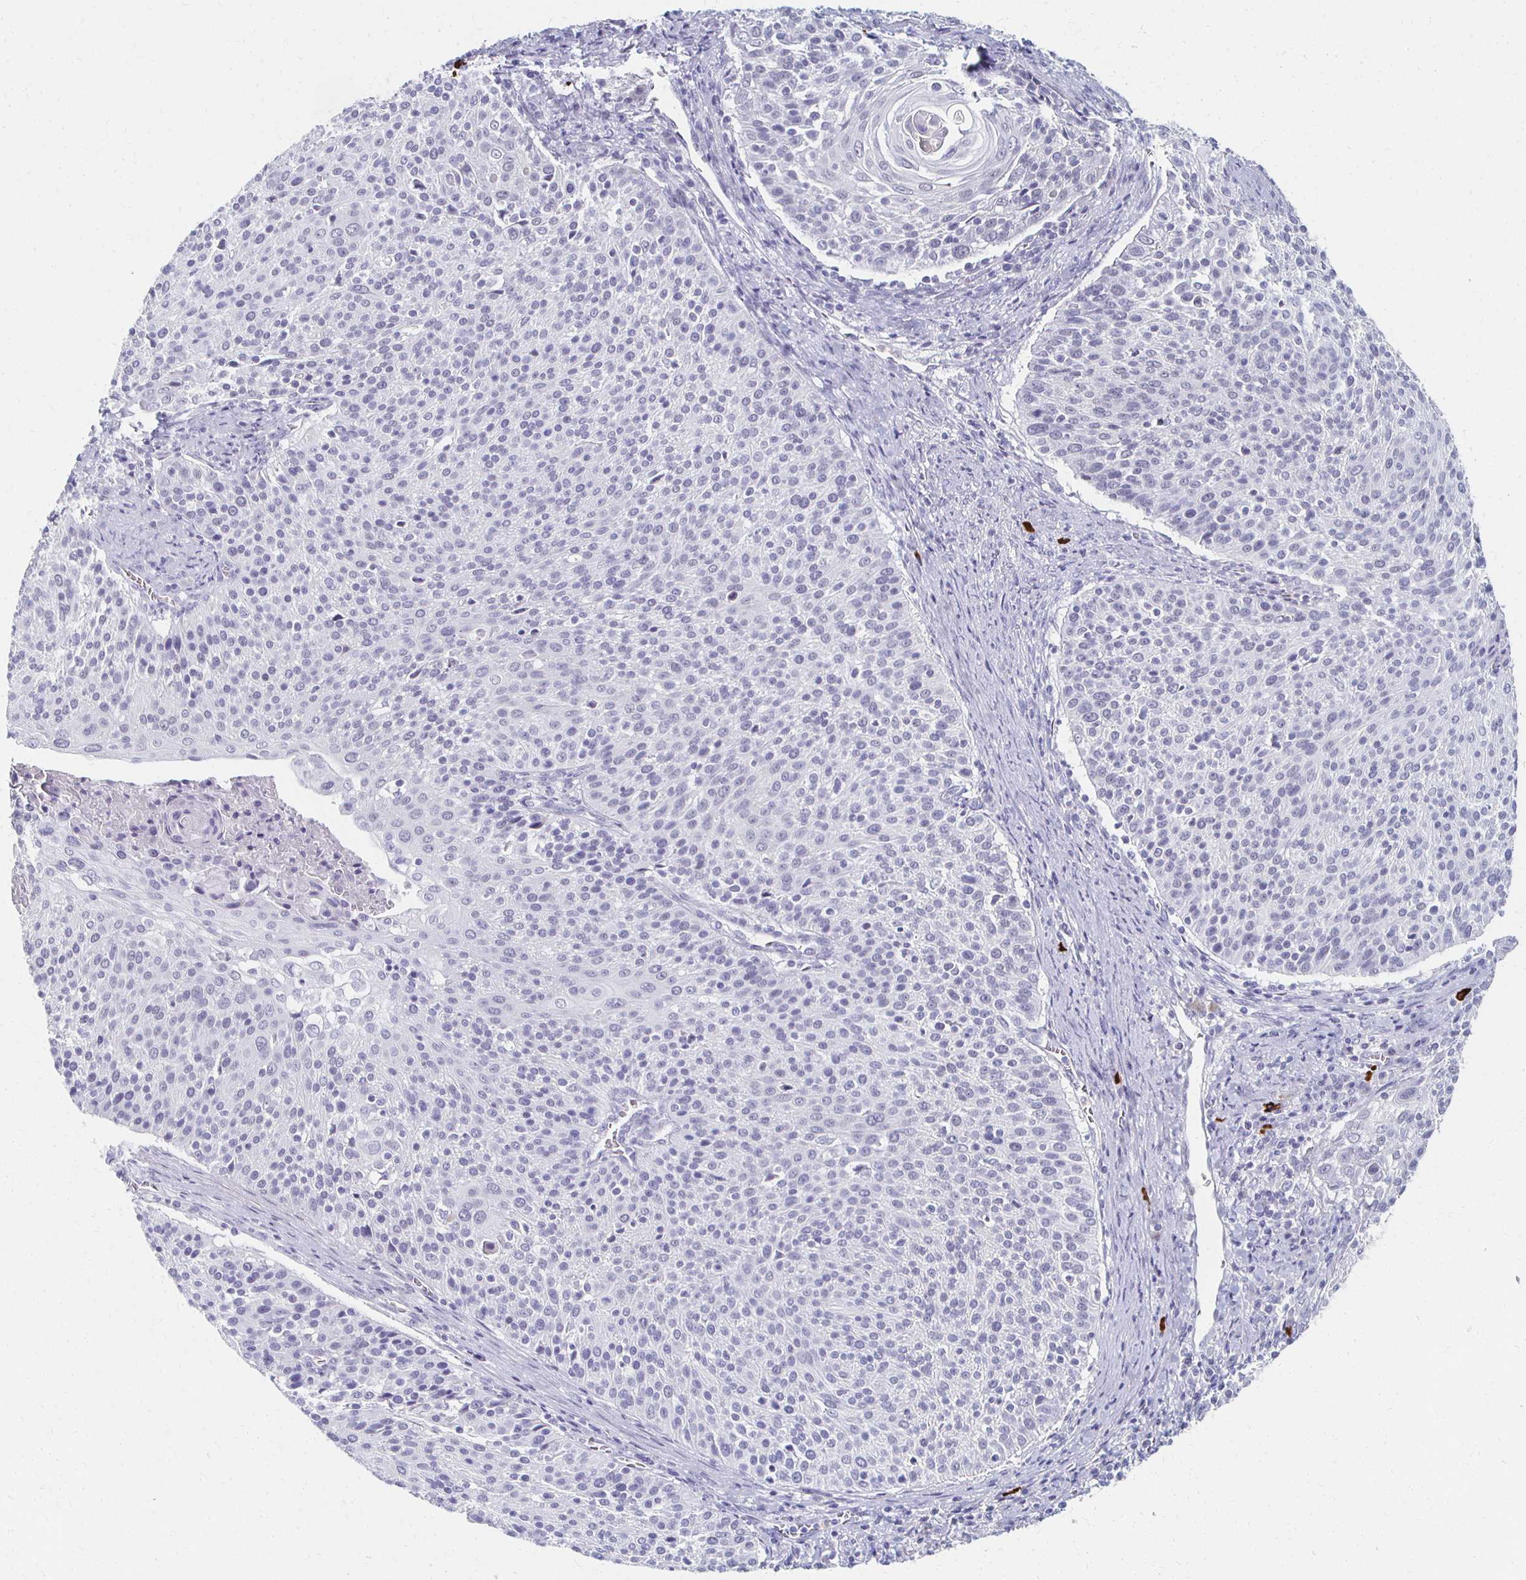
{"staining": {"intensity": "negative", "quantity": "none", "location": "none"}, "tissue": "cervical cancer", "cell_type": "Tumor cells", "image_type": "cancer", "snomed": [{"axis": "morphology", "description": "Squamous cell carcinoma, NOS"}, {"axis": "topography", "description": "Cervix"}], "caption": "Human cervical squamous cell carcinoma stained for a protein using IHC displays no staining in tumor cells.", "gene": "CXCR2", "patient": {"sex": "female", "age": 31}}